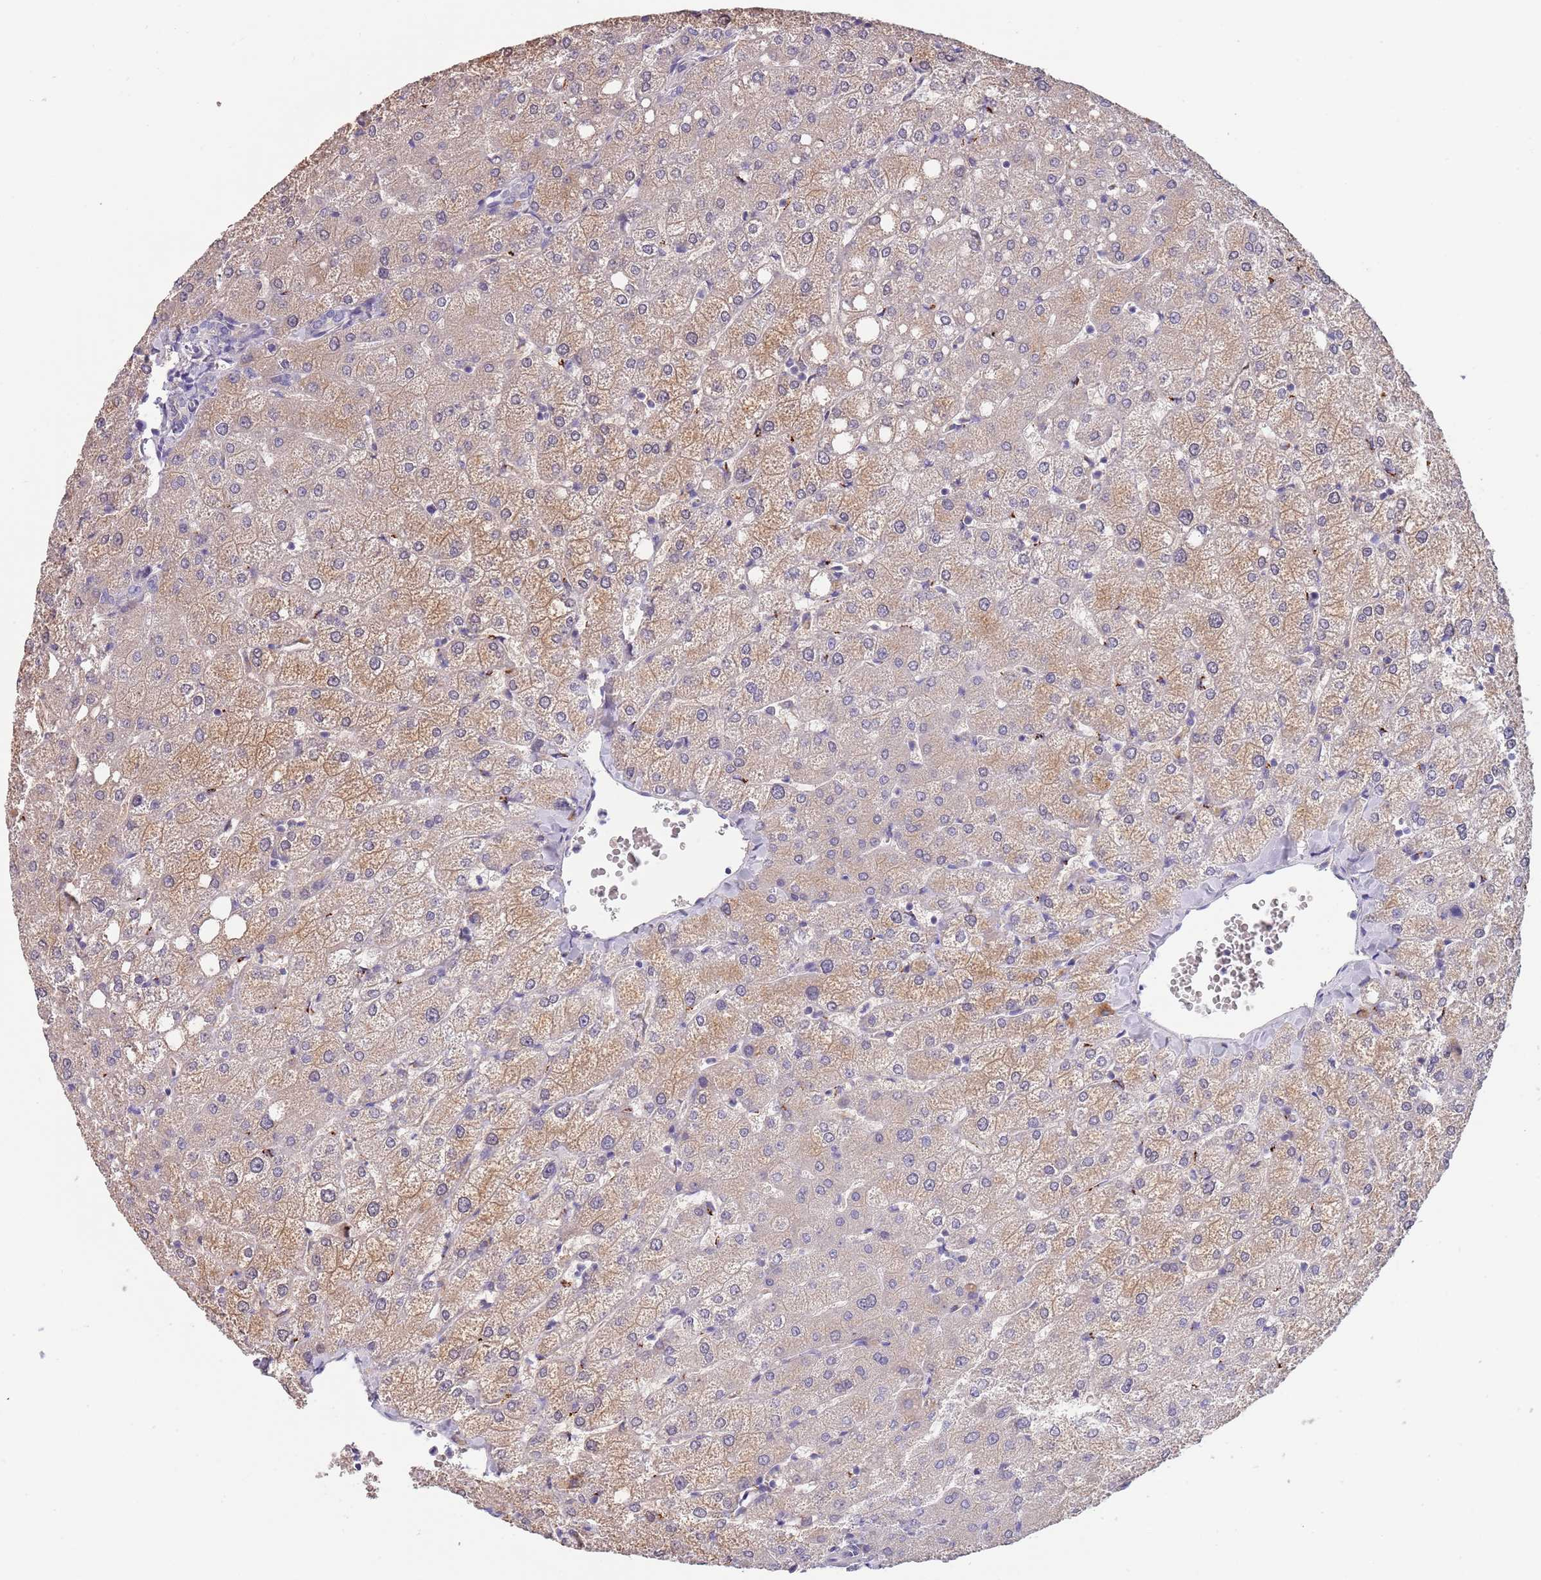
{"staining": {"intensity": "negative", "quantity": "none", "location": "none"}, "tissue": "liver", "cell_type": "Cholangiocytes", "image_type": "normal", "snomed": [{"axis": "morphology", "description": "Normal tissue, NOS"}, {"axis": "topography", "description": "Liver"}], "caption": "DAB immunohistochemical staining of benign human liver reveals no significant positivity in cholangiocytes.", "gene": "MAN1C1", "patient": {"sex": "female", "age": 54}}